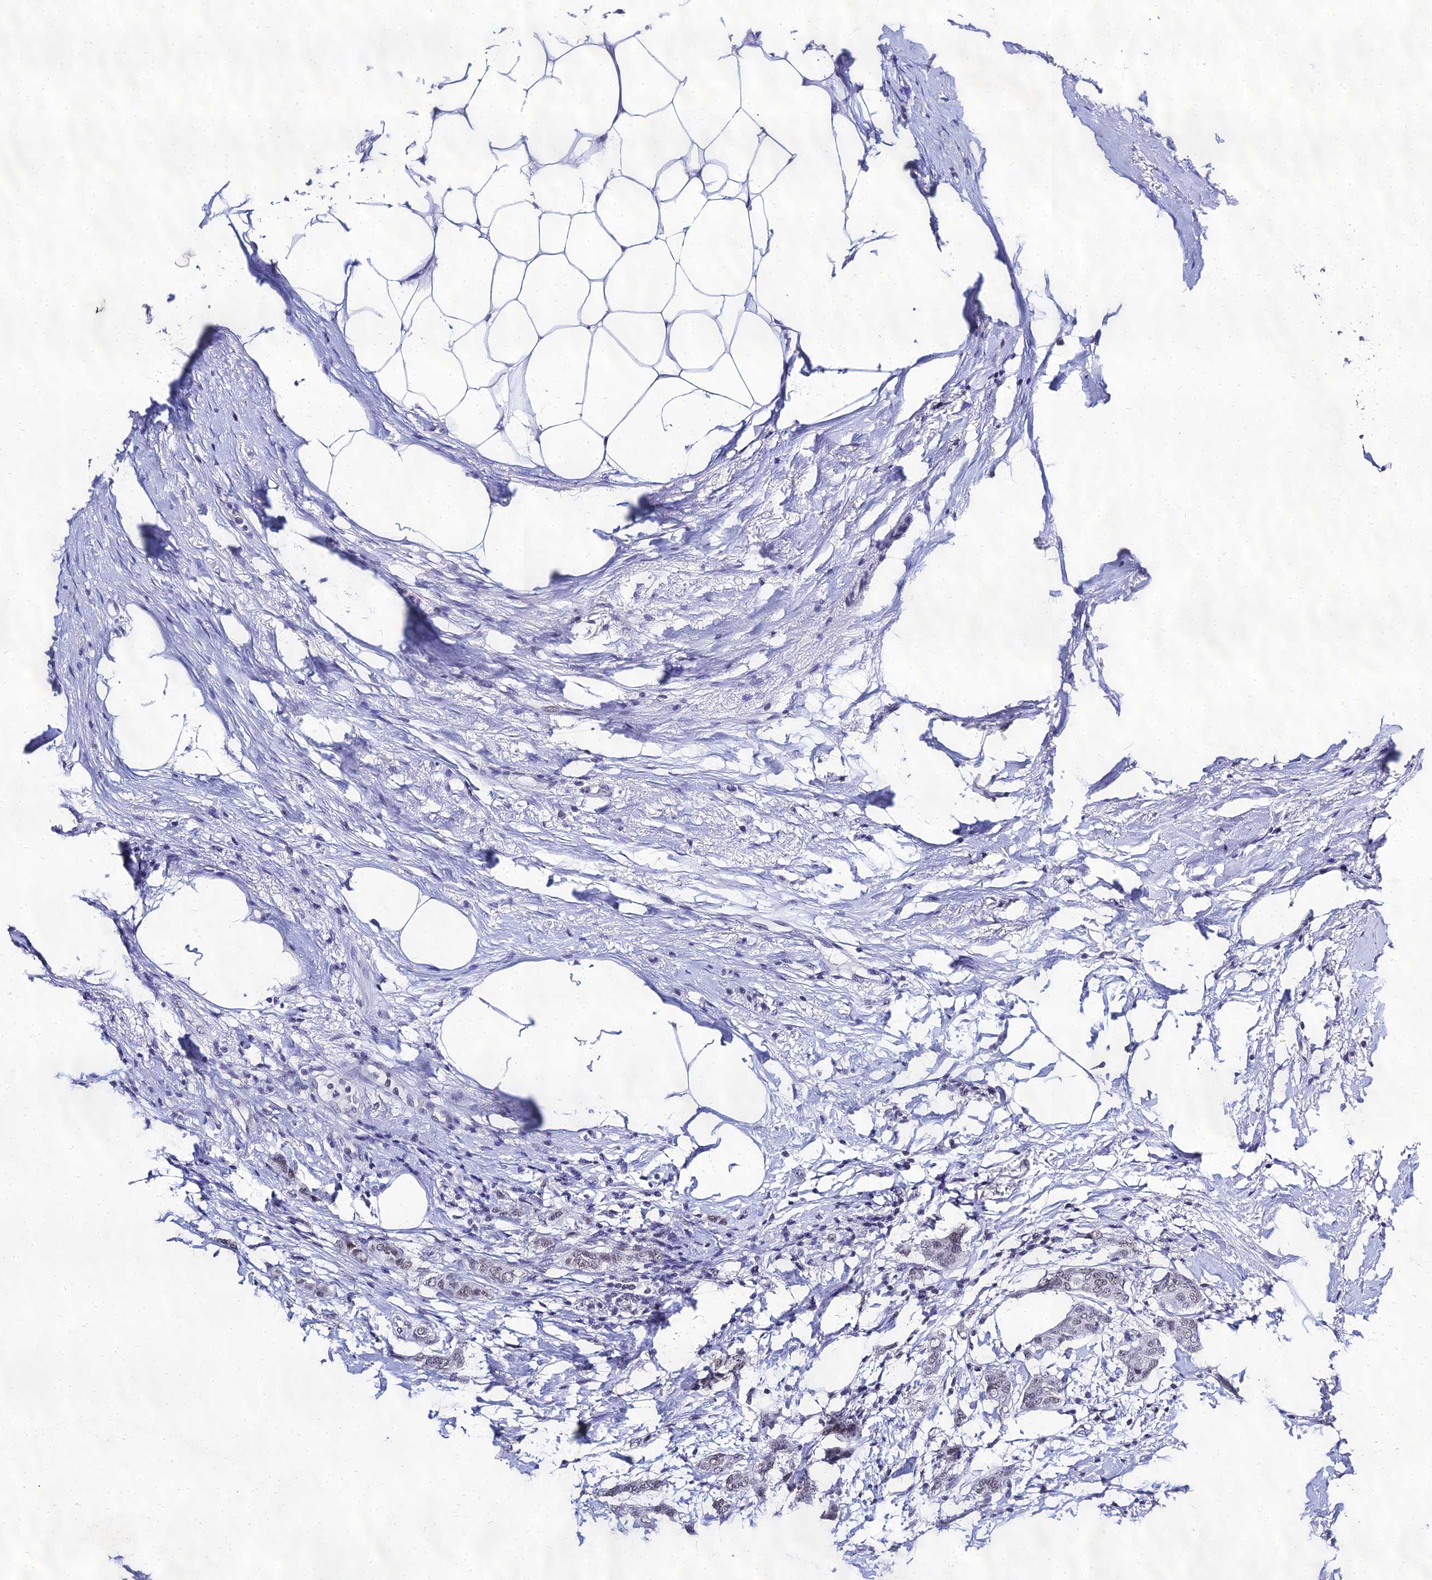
{"staining": {"intensity": "weak", "quantity": "25%-75%", "location": "nuclear"}, "tissue": "breast cancer", "cell_type": "Tumor cells", "image_type": "cancer", "snomed": [{"axis": "morphology", "description": "Duct carcinoma"}, {"axis": "topography", "description": "Breast"}], "caption": "Approximately 25%-75% of tumor cells in breast cancer (infiltrating ductal carcinoma) display weak nuclear protein positivity as visualized by brown immunohistochemical staining.", "gene": "PPP4R2", "patient": {"sex": "female", "age": 72}}